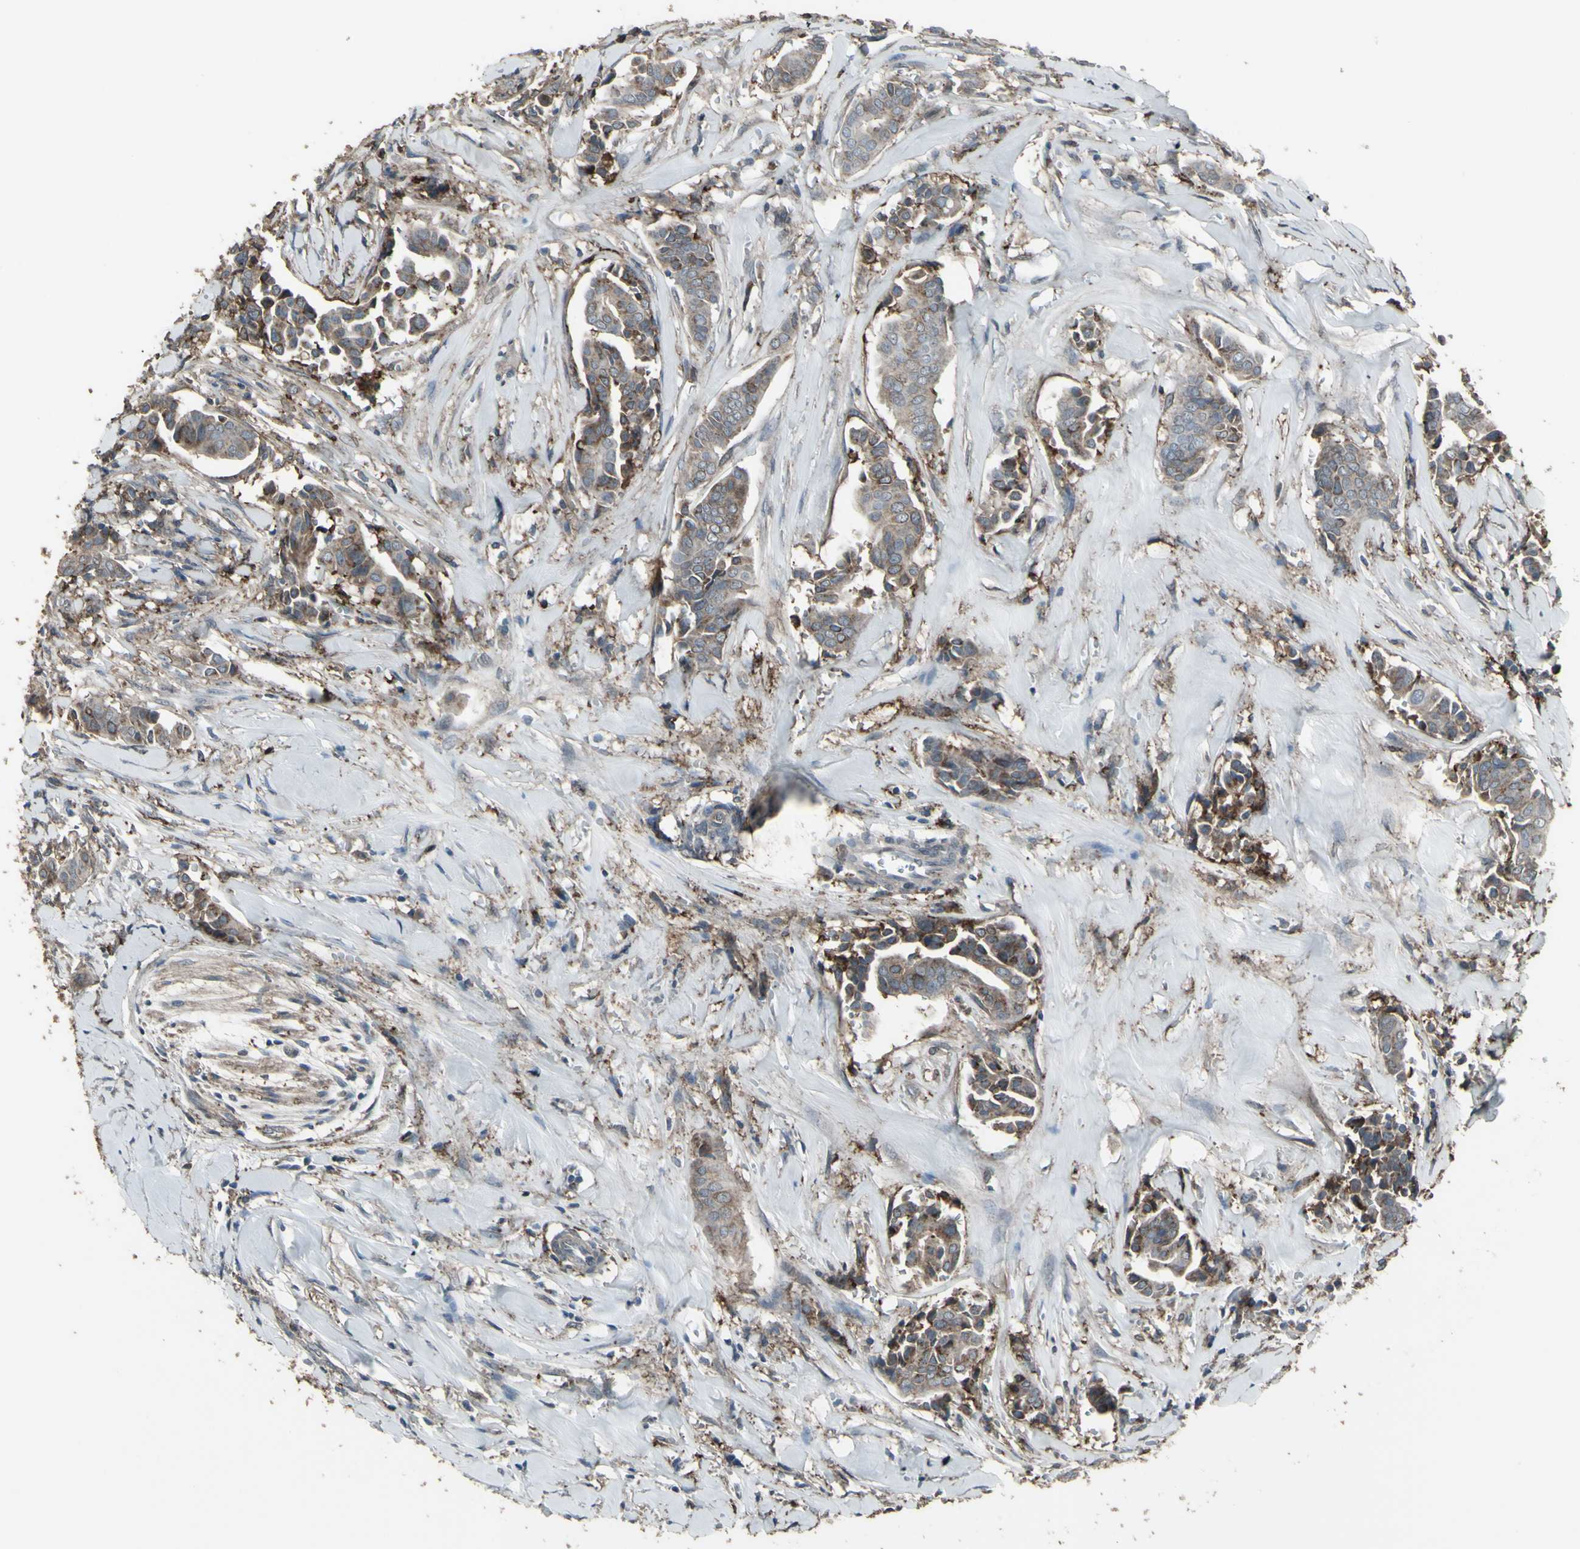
{"staining": {"intensity": "weak", "quantity": ">75%", "location": "cytoplasmic/membranous"}, "tissue": "head and neck cancer", "cell_type": "Tumor cells", "image_type": "cancer", "snomed": [{"axis": "morphology", "description": "Adenocarcinoma, NOS"}, {"axis": "topography", "description": "Salivary gland"}, {"axis": "topography", "description": "Head-Neck"}], "caption": "Immunohistochemistry (IHC) (DAB (3,3'-diaminobenzidine)) staining of human head and neck cancer (adenocarcinoma) displays weak cytoplasmic/membranous protein staining in approximately >75% of tumor cells. (IHC, brightfield microscopy, high magnification).", "gene": "SMO", "patient": {"sex": "female", "age": 59}}